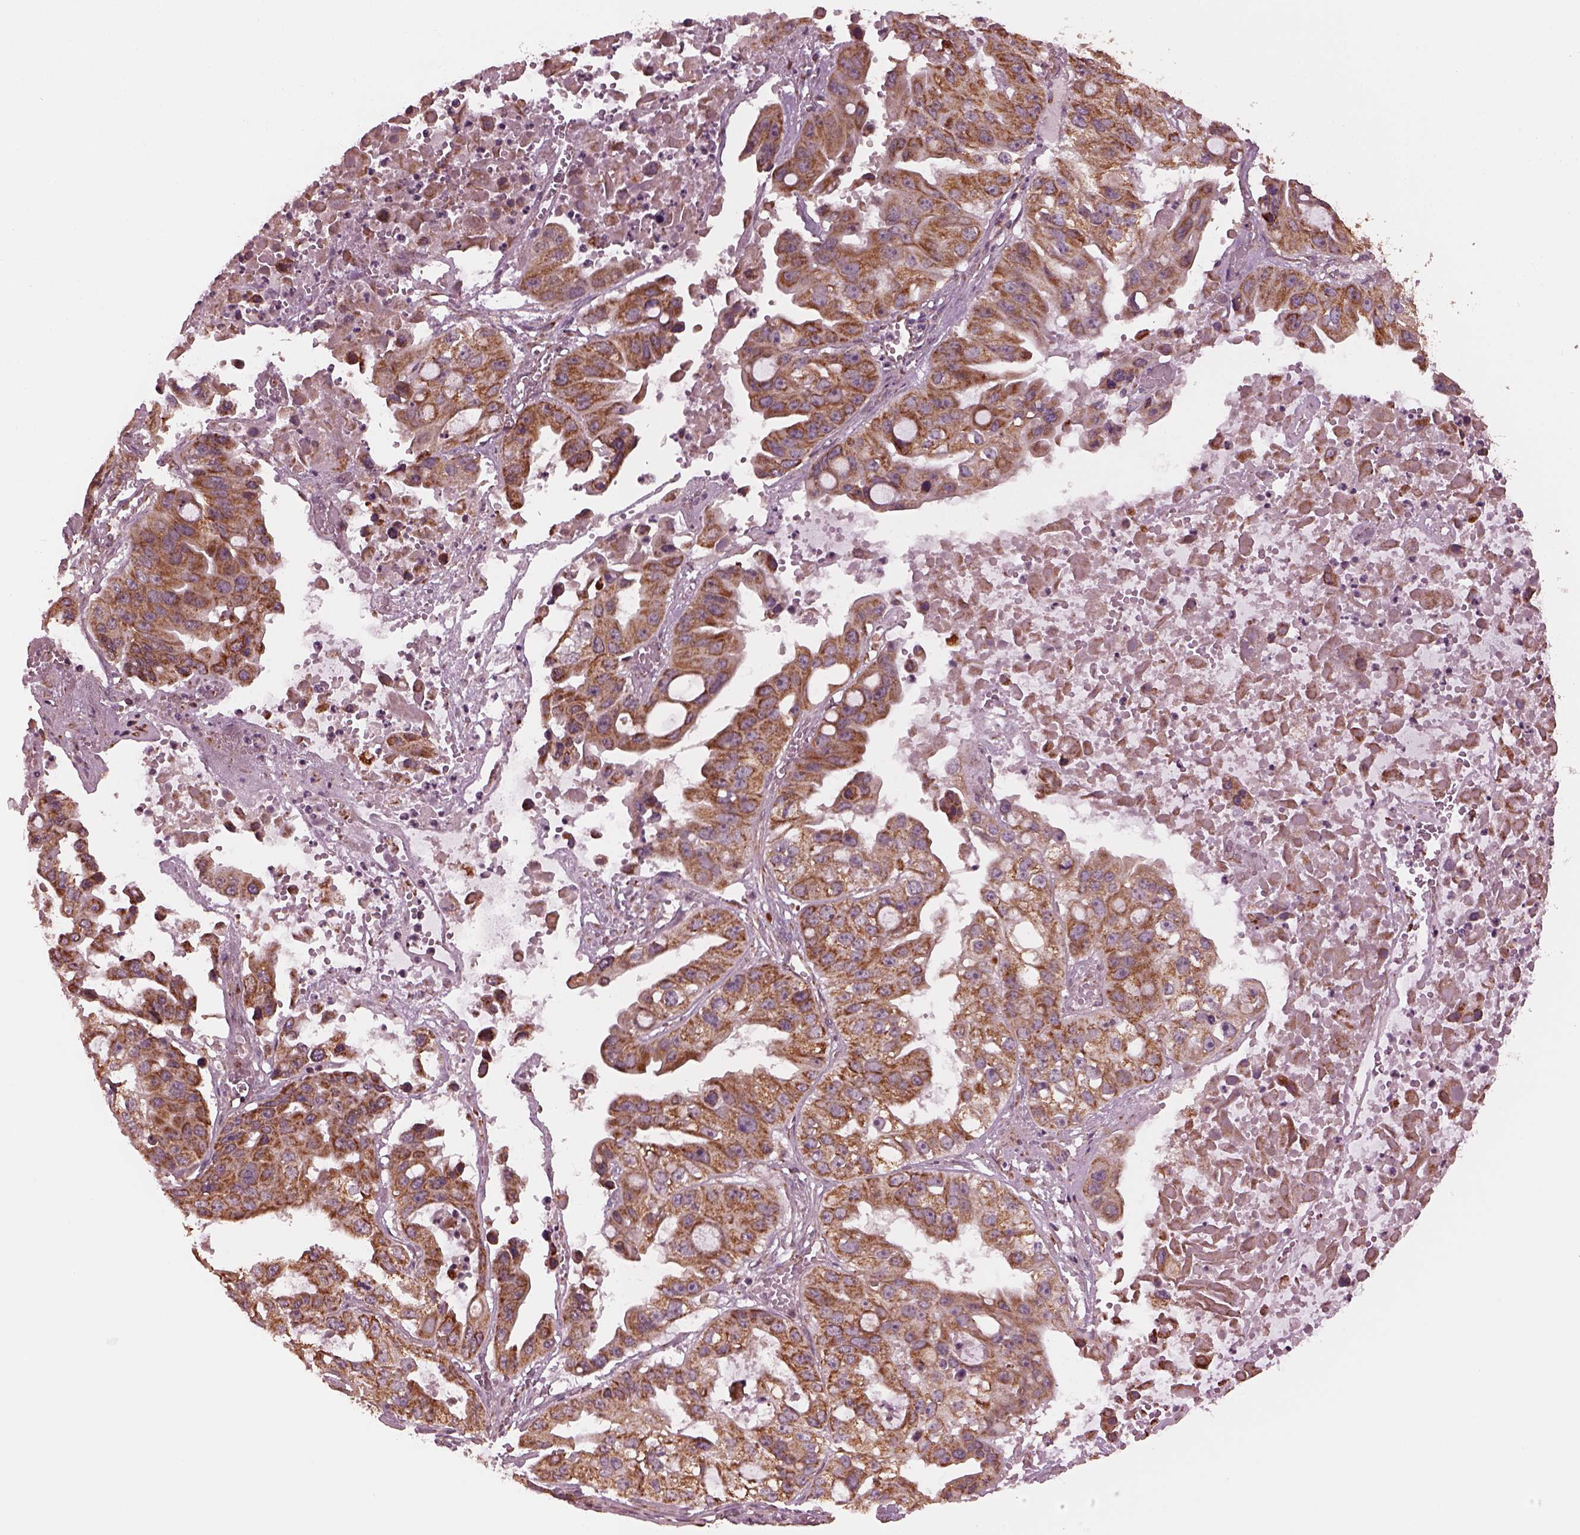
{"staining": {"intensity": "moderate", "quantity": ">75%", "location": "cytoplasmic/membranous"}, "tissue": "ovarian cancer", "cell_type": "Tumor cells", "image_type": "cancer", "snomed": [{"axis": "morphology", "description": "Cystadenocarcinoma, serous, NOS"}, {"axis": "topography", "description": "Ovary"}], "caption": "Immunohistochemistry staining of ovarian cancer (serous cystadenocarcinoma), which exhibits medium levels of moderate cytoplasmic/membranous staining in about >75% of tumor cells indicating moderate cytoplasmic/membranous protein positivity. The staining was performed using DAB (3,3'-diaminobenzidine) (brown) for protein detection and nuclei were counterstained in hematoxylin (blue).", "gene": "NDUFB10", "patient": {"sex": "female", "age": 56}}